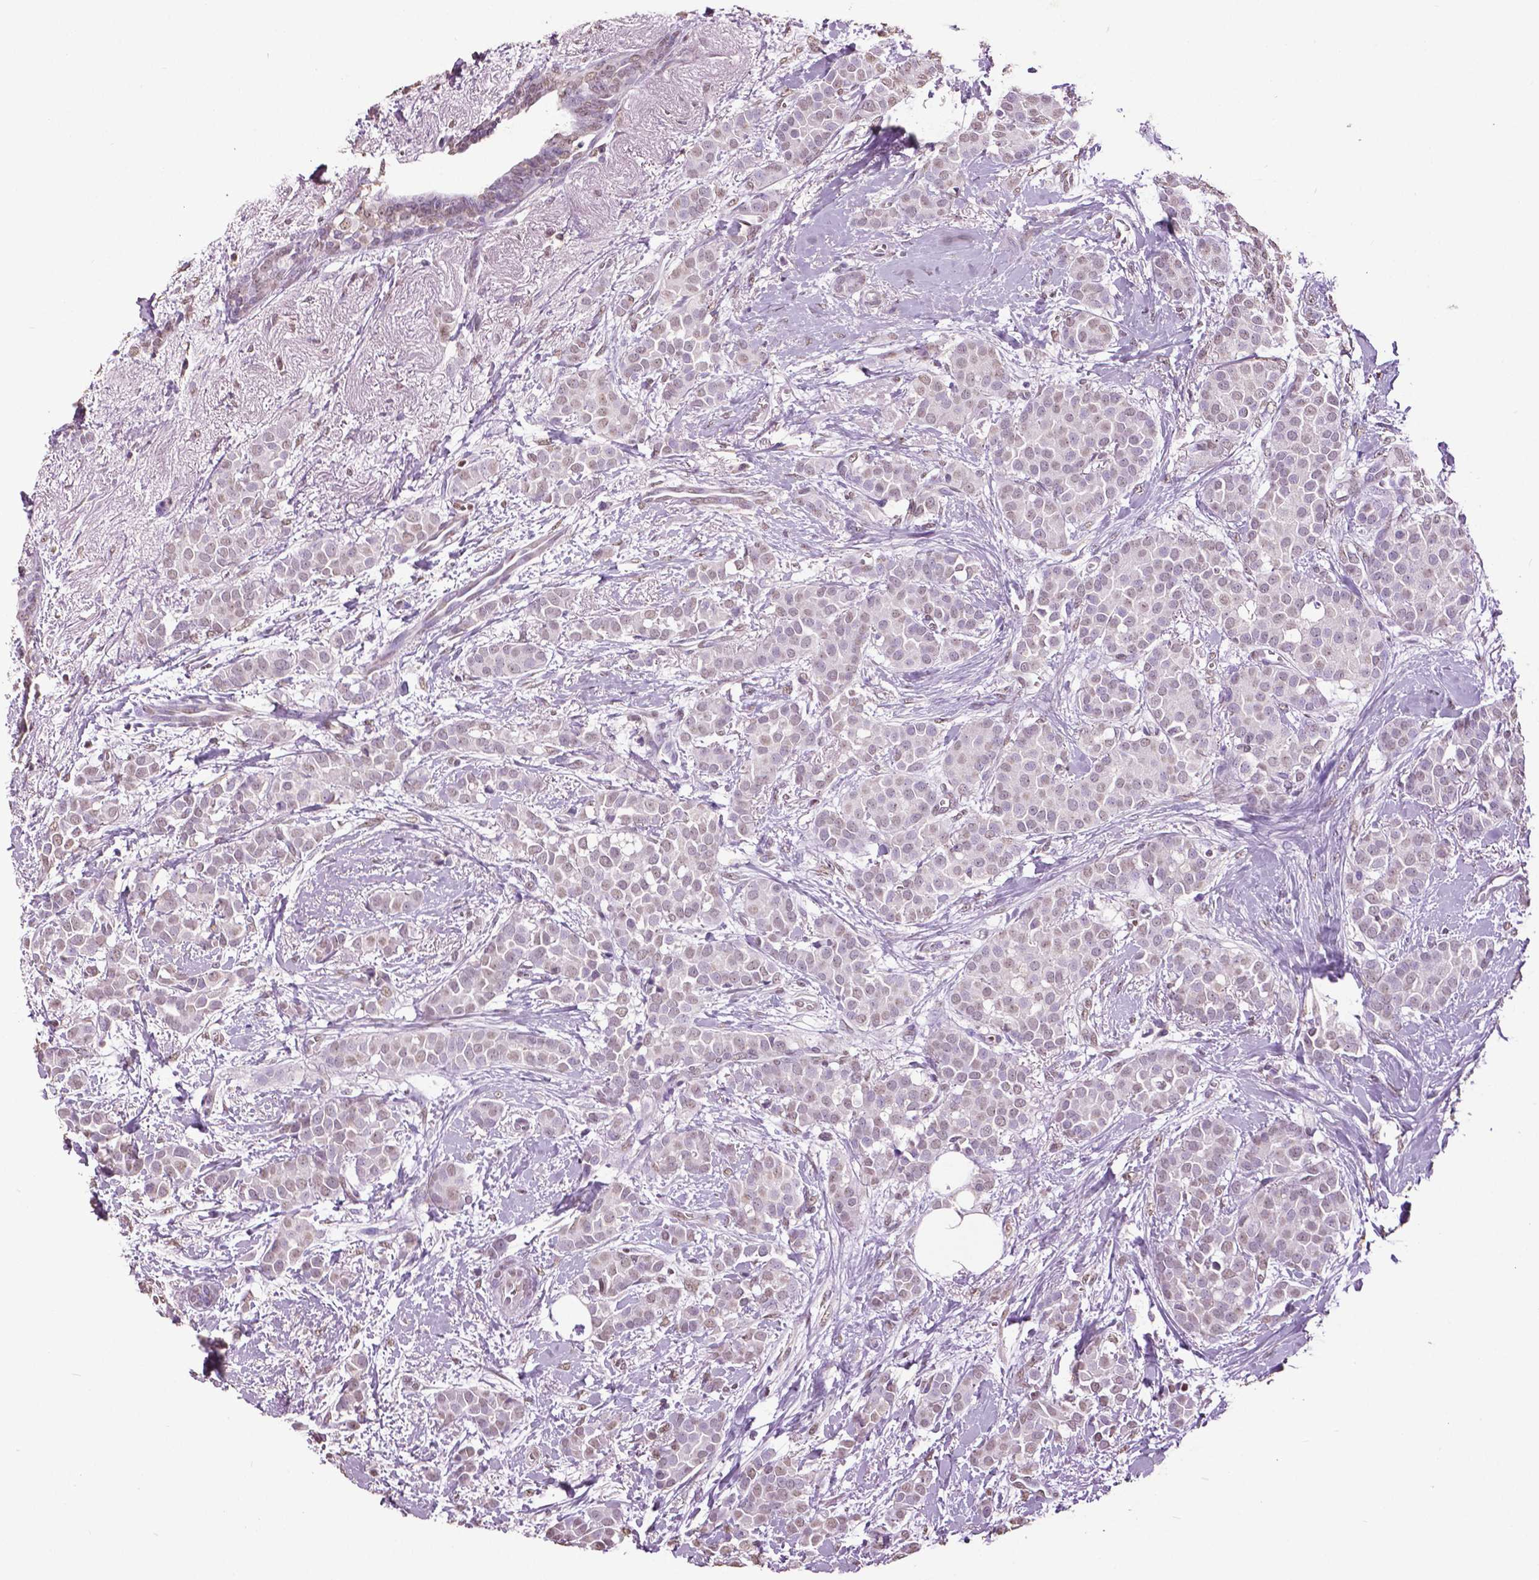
{"staining": {"intensity": "weak", "quantity": "<25%", "location": "nuclear"}, "tissue": "breast cancer", "cell_type": "Tumor cells", "image_type": "cancer", "snomed": [{"axis": "morphology", "description": "Duct carcinoma"}, {"axis": "topography", "description": "Breast"}], "caption": "The immunohistochemistry histopathology image has no significant expression in tumor cells of breast cancer (invasive ductal carcinoma) tissue.", "gene": "RUNX3", "patient": {"sex": "female", "age": 79}}